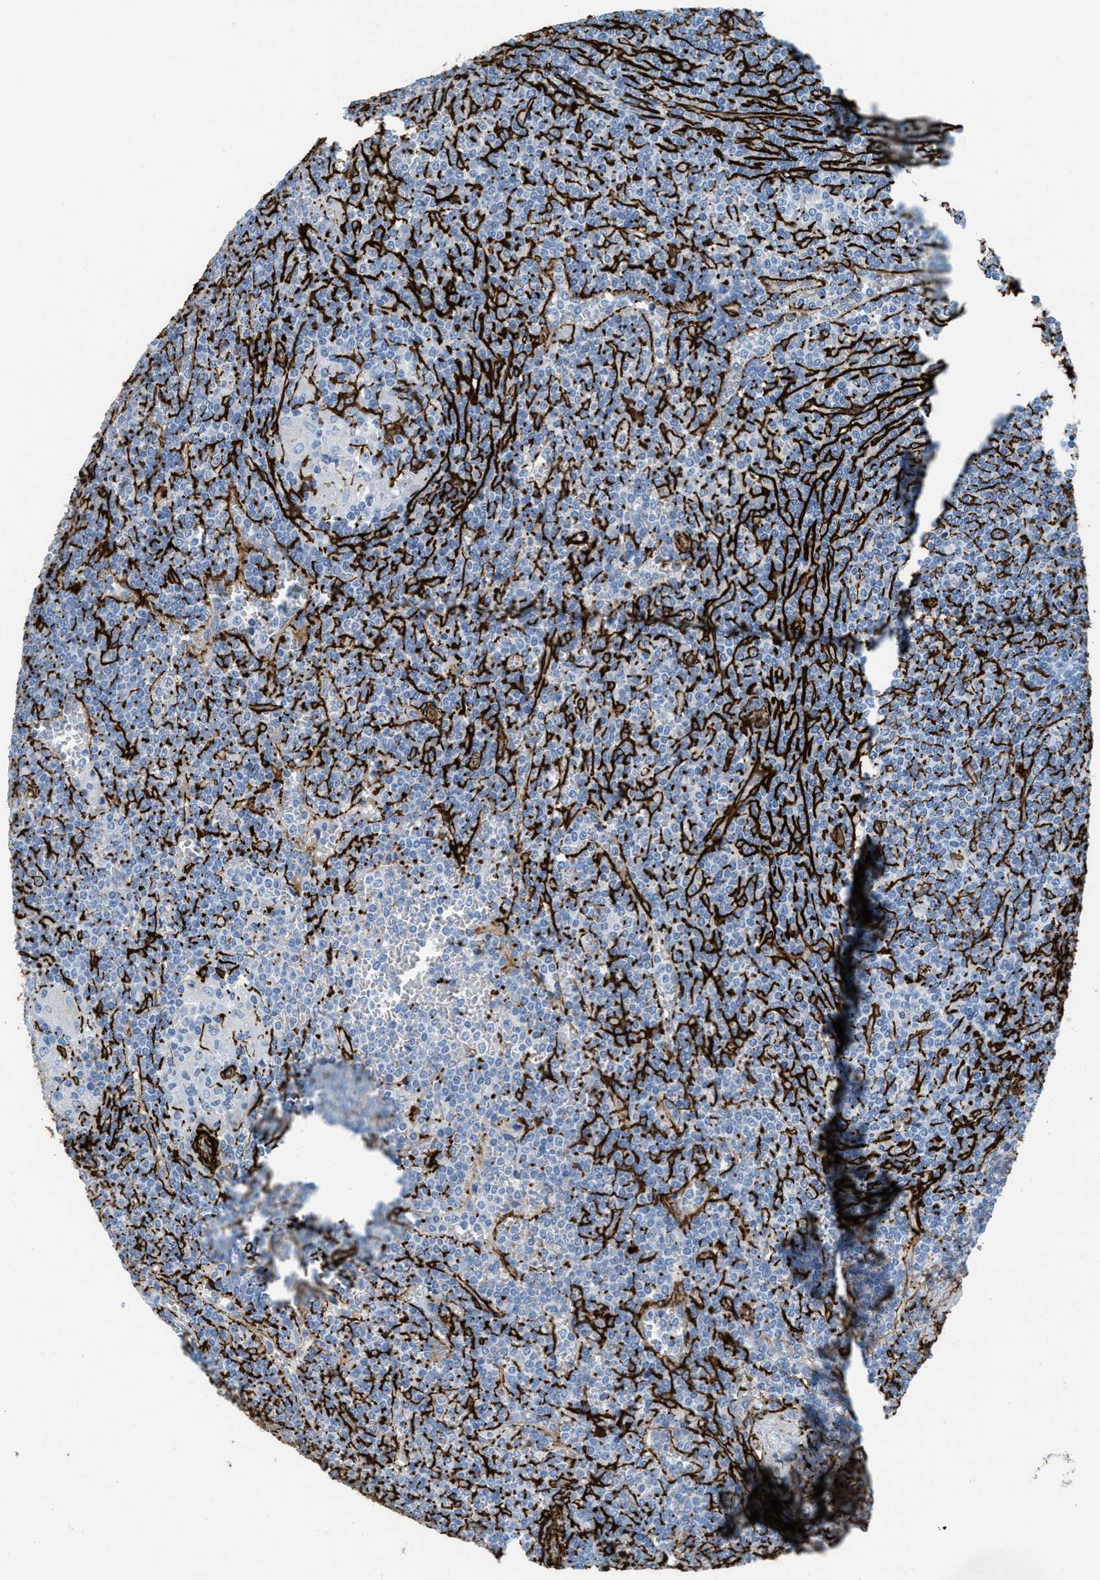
{"staining": {"intensity": "negative", "quantity": "none", "location": "none"}, "tissue": "lymphoma", "cell_type": "Tumor cells", "image_type": "cancer", "snomed": [{"axis": "morphology", "description": "Malignant lymphoma, non-Hodgkin's type, Low grade"}, {"axis": "topography", "description": "Spleen"}], "caption": "IHC of human lymphoma shows no expression in tumor cells. Nuclei are stained in blue.", "gene": "CALD1", "patient": {"sex": "female", "age": 19}}